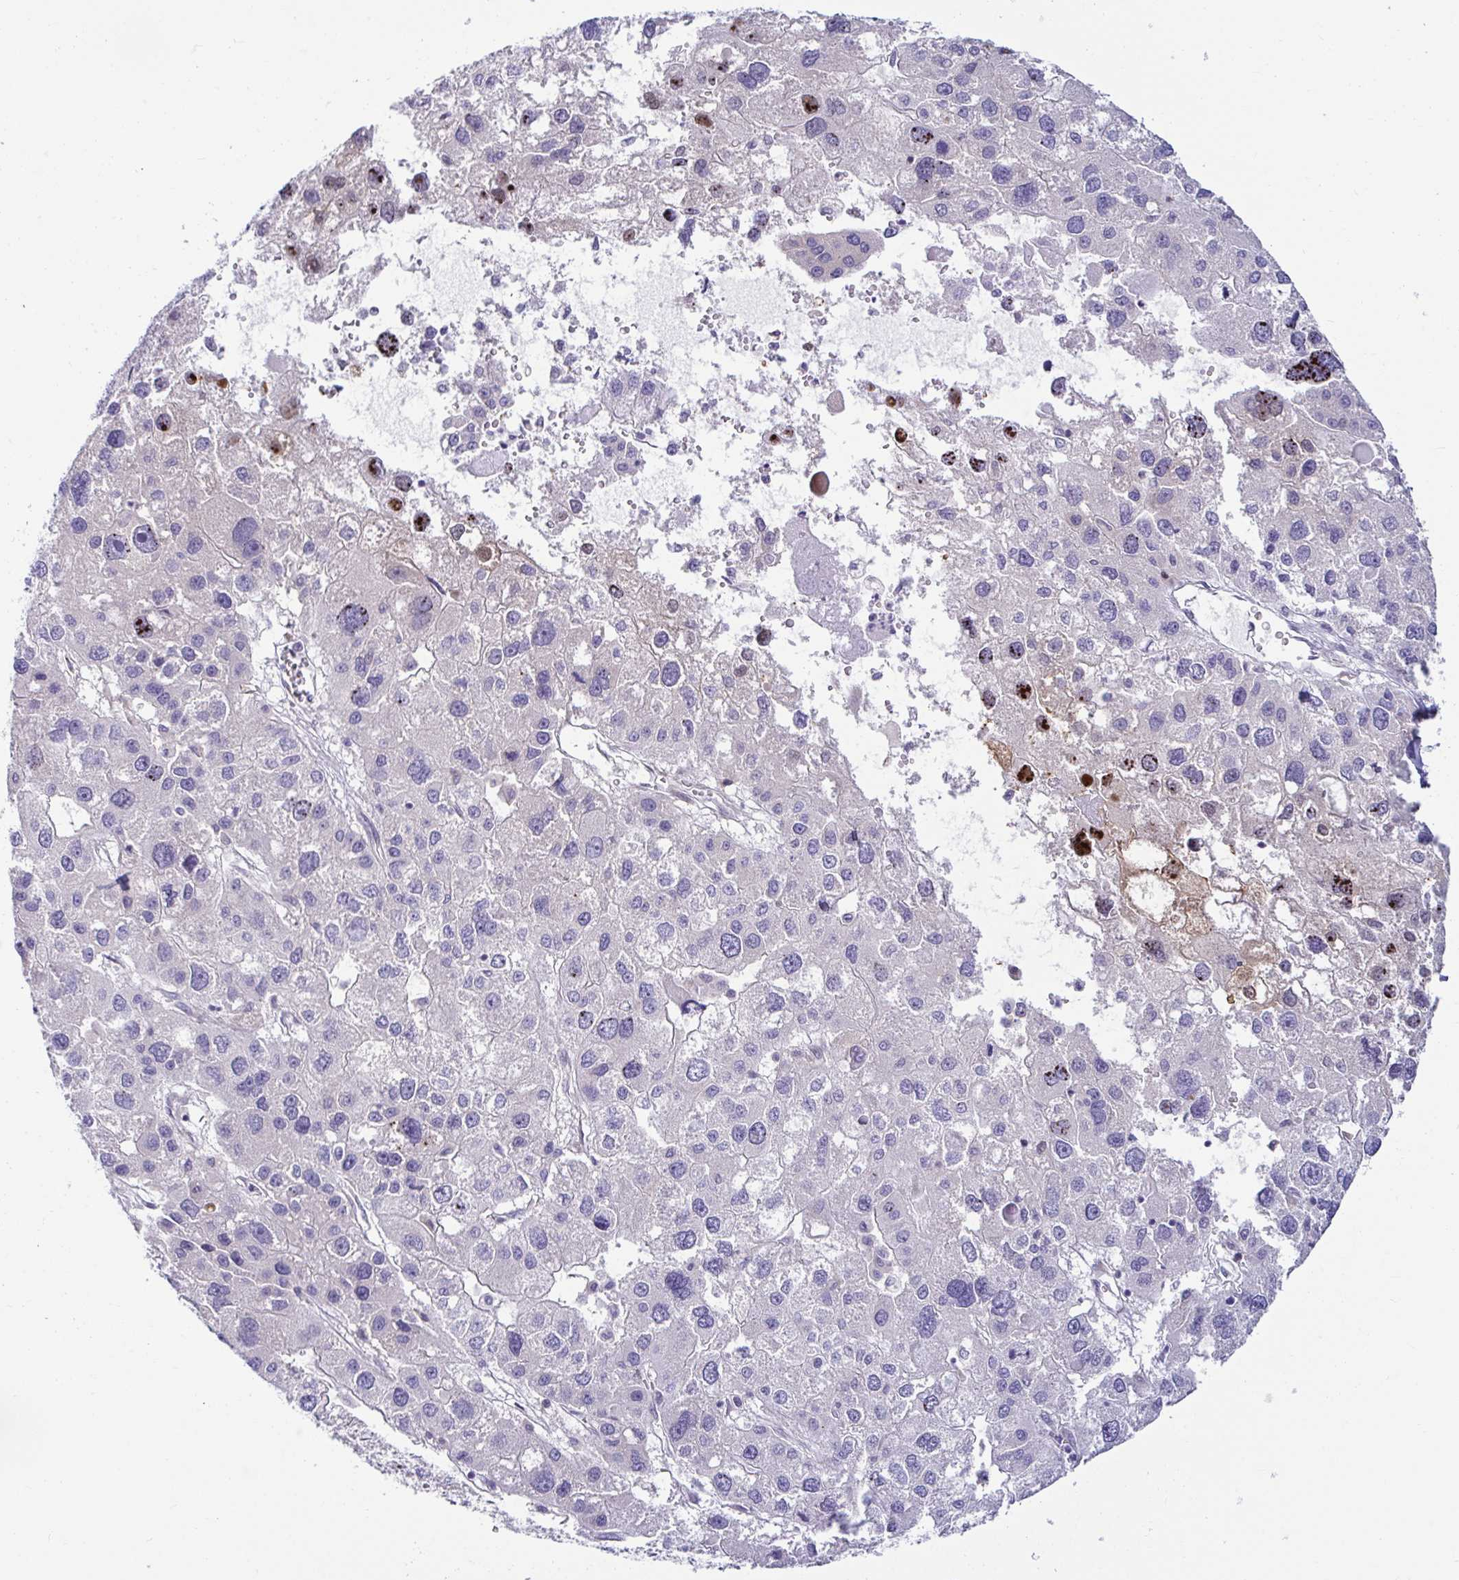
{"staining": {"intensity": "negative", "quantity": "none", "location": "none"}, "tissue": "liver cancer", "cell_type": "Tumor cells", "image_type": "cancer", "snomed": [{"axis": "morphology", "description": "Carcinoma, Hepatocellular, NOS"}, {"axis": "topography", "description": "Liver"}], "caption": "Image shows no significant protein staining in tumor cells of liver cancer (hepatocellular carcinoma).", "gene": "TFPI2", "patient": {"sex": "male", "age": 73}}